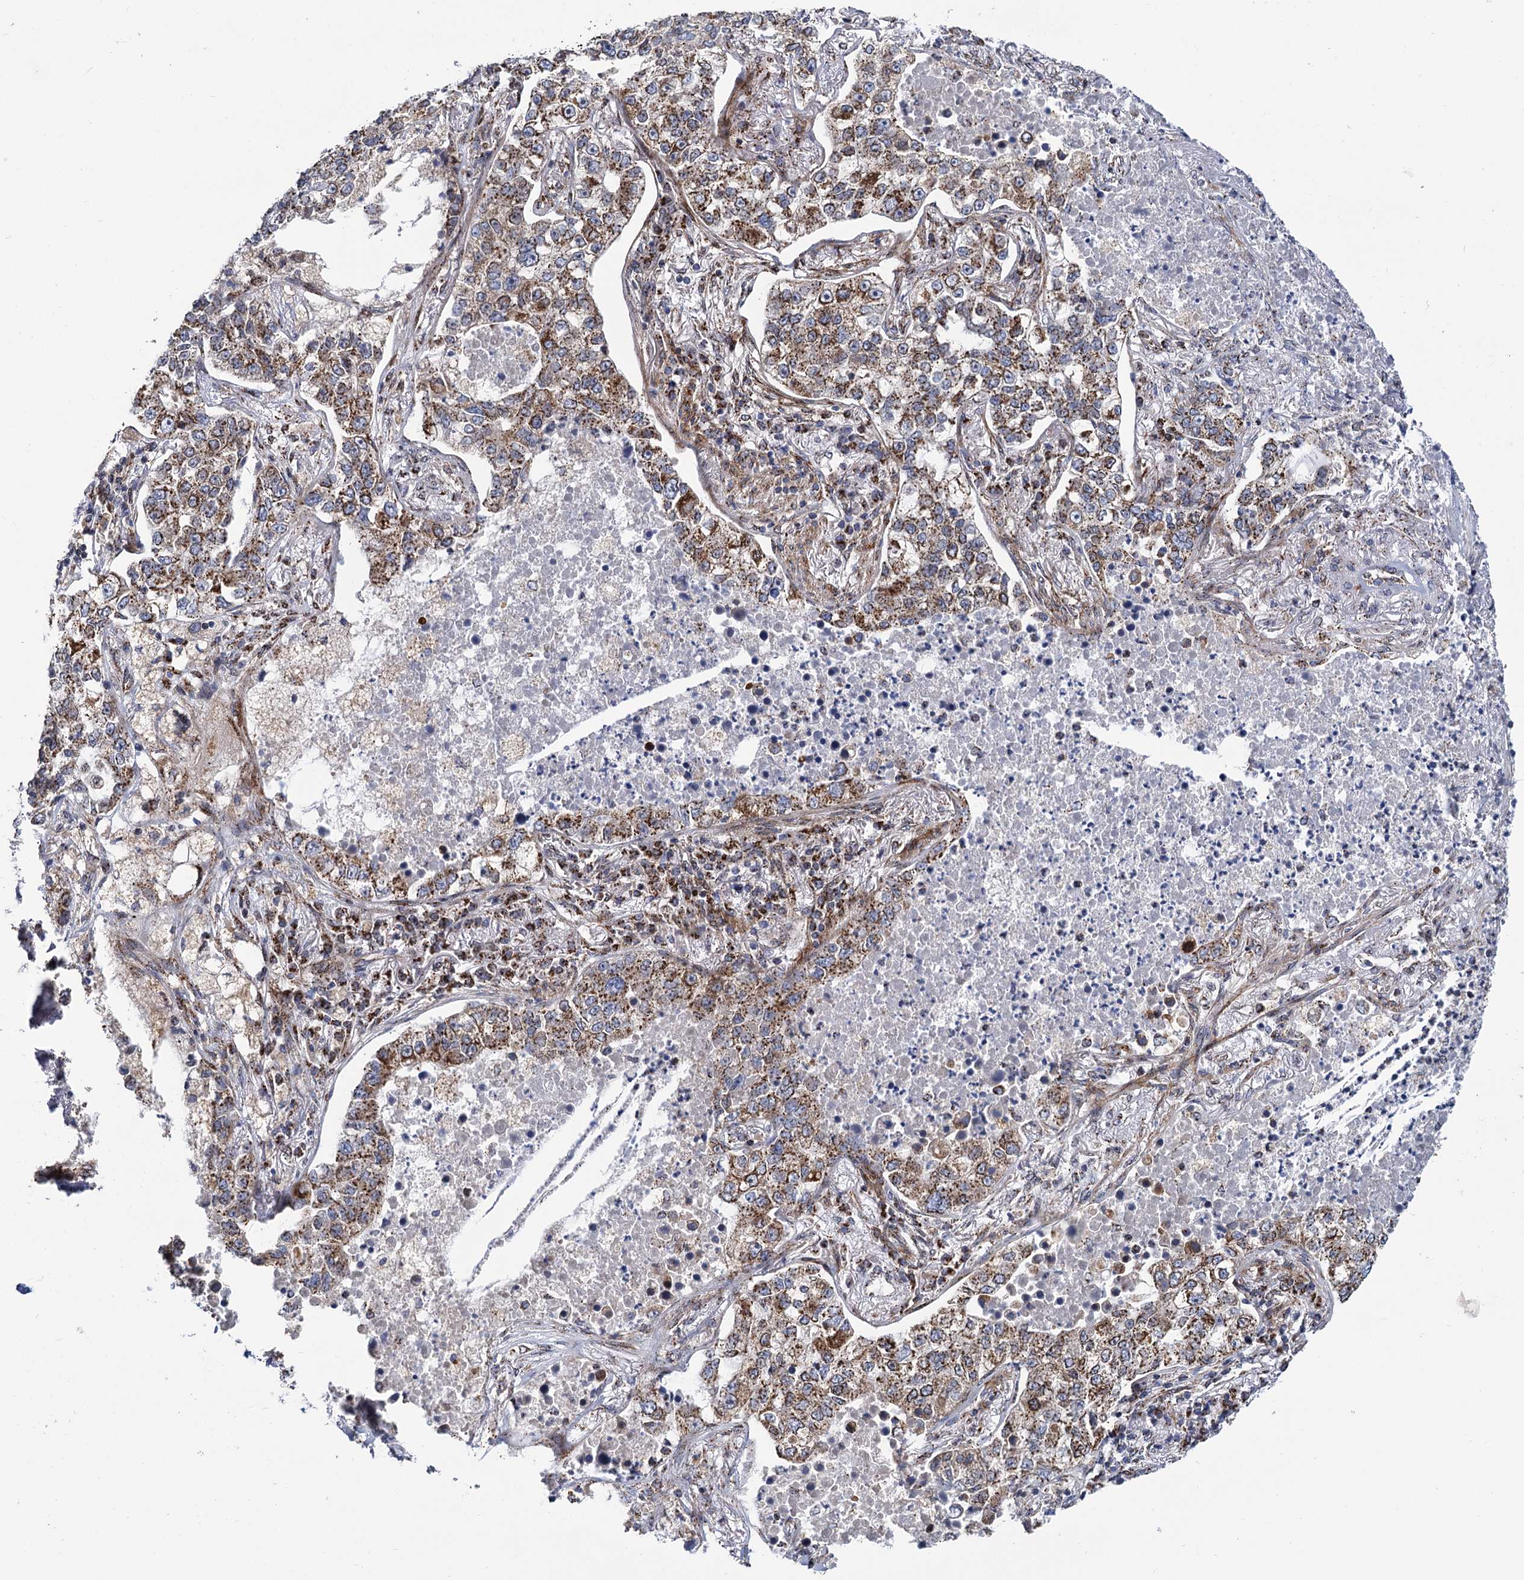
{"staining": {"intensity": "moderate", "quantity": ">75%", "location": "cytoplasmic/membranous"}, "tissue": "lung cancer", "cell_type": "Tumor cells", "image_type": "cancer", "snomed": [{"axis": "morphology", "description": "Adenocarcinoma, NOS"}, {"axis": "topography", "description": "Lung"}], "caption": "Immunohistochemistry (IHC) photomicrograph of human lung cancer (adenocarcinoma) stained for a protein (brown), which exhibits medium levels of moderate cytoplasmic/membranous positivity in approximately >75% of tumor cells.", "gene": "SUPT20H", "patient": {"sex": "male", "age": 49}}